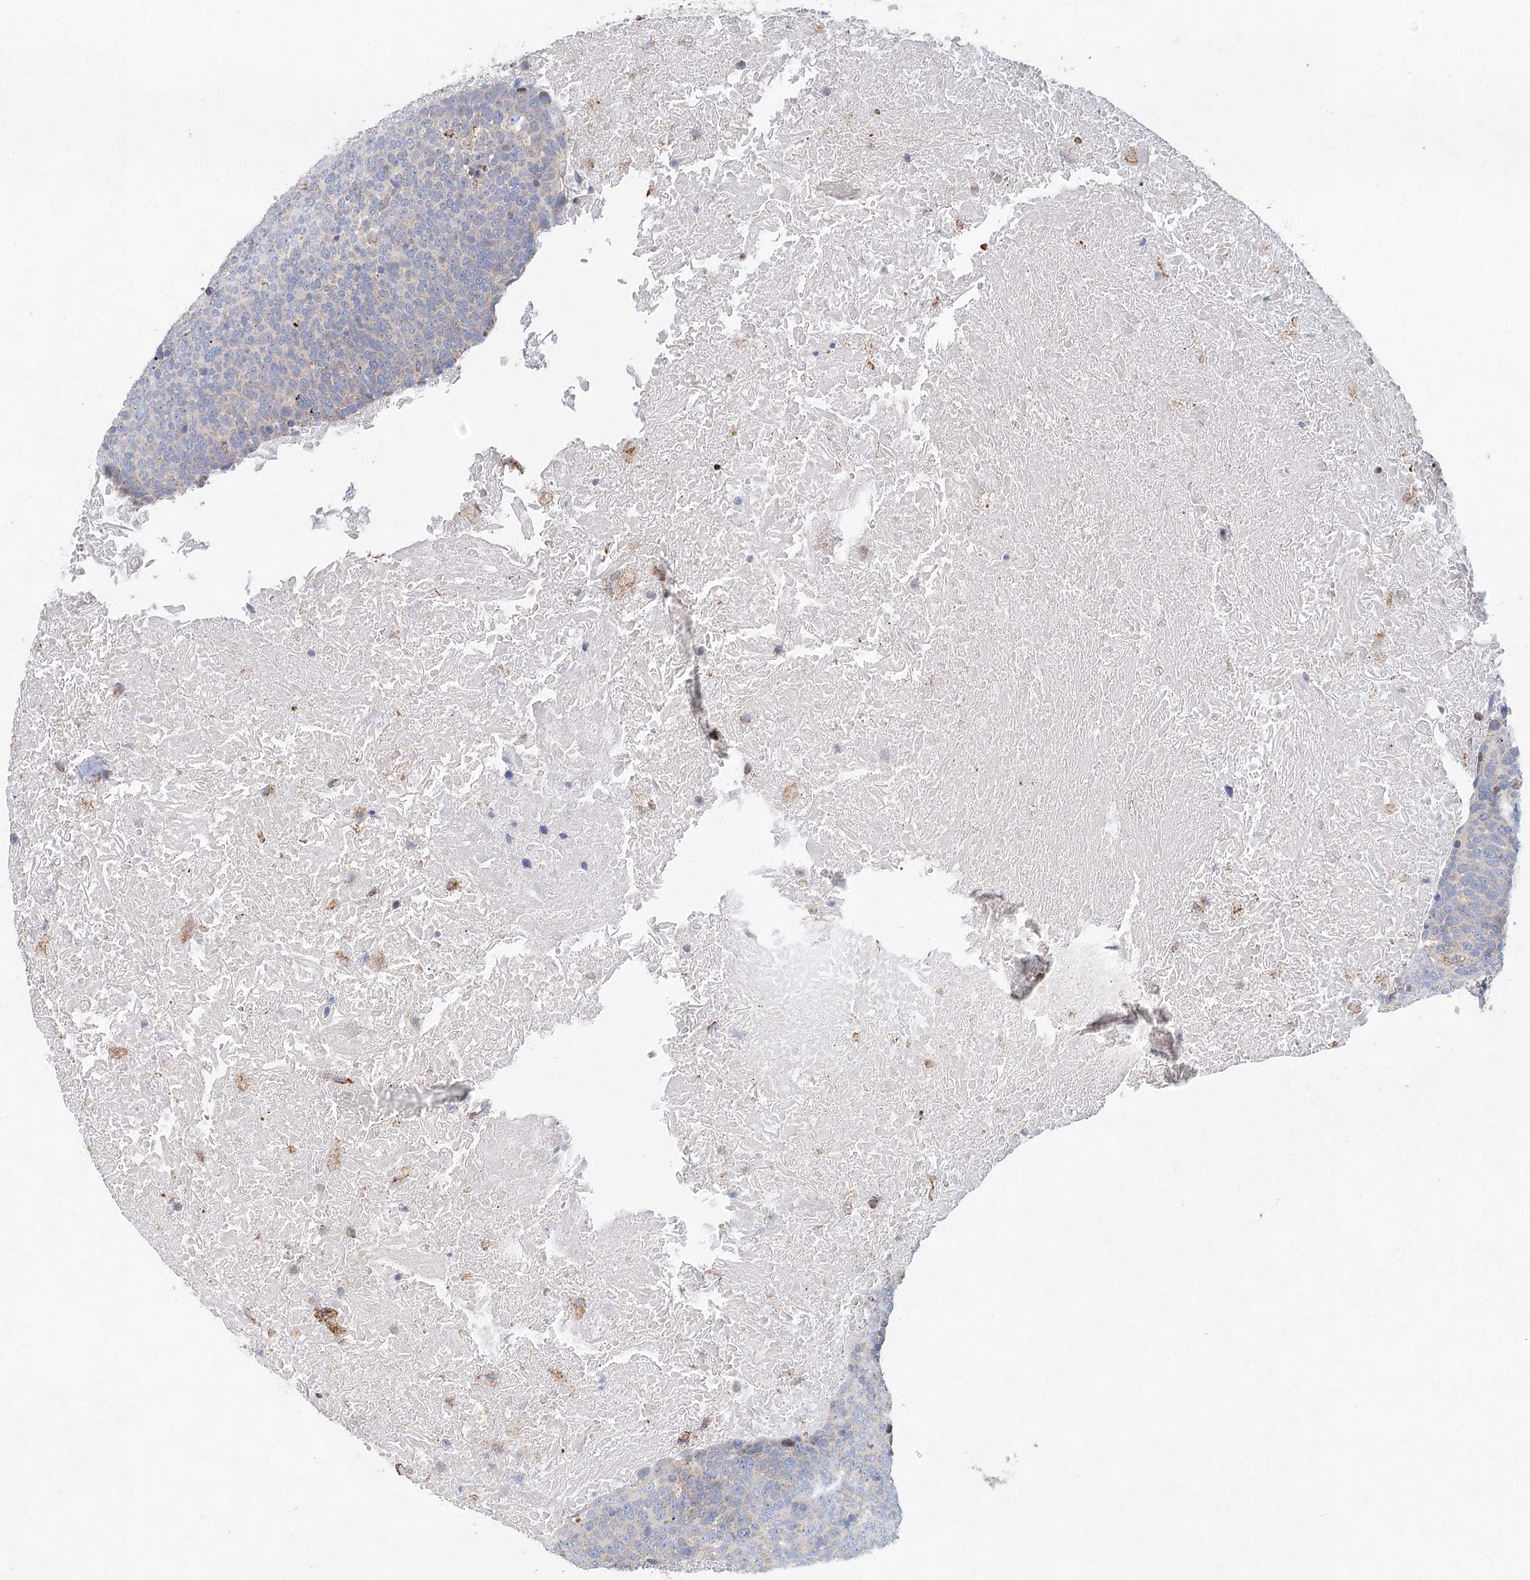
{"staining": {"intensity": "negative", "quantity": "none", "location": "none"}, "tissue": "head and neck cancer", "cell_type": "Tumor cells", "image_type": "cancer", "snomed": [{"axis": "morphology", "description": "Squamous cell carcinoma, NOS"}, {"axis": "morphology", "description": "Squamous cell carcinoma, metastatic, NOS"}, {"axis": "topography", "description": "Lymph node"}, {"axis": "topography", "description": "Head-Neck"}], "caption": "A high-resolution photomicrograph shows IHC staining of head and neck metastatic squamous cell carcinoma, which displays no significant expression in tumor cells. (Stains: DAB IHC with hematoxylin counter stain, Microscopy: brightfield microscopy at high magnification).", "gene": "XPO6", "patient": {"sex": "male", "age": 62}}